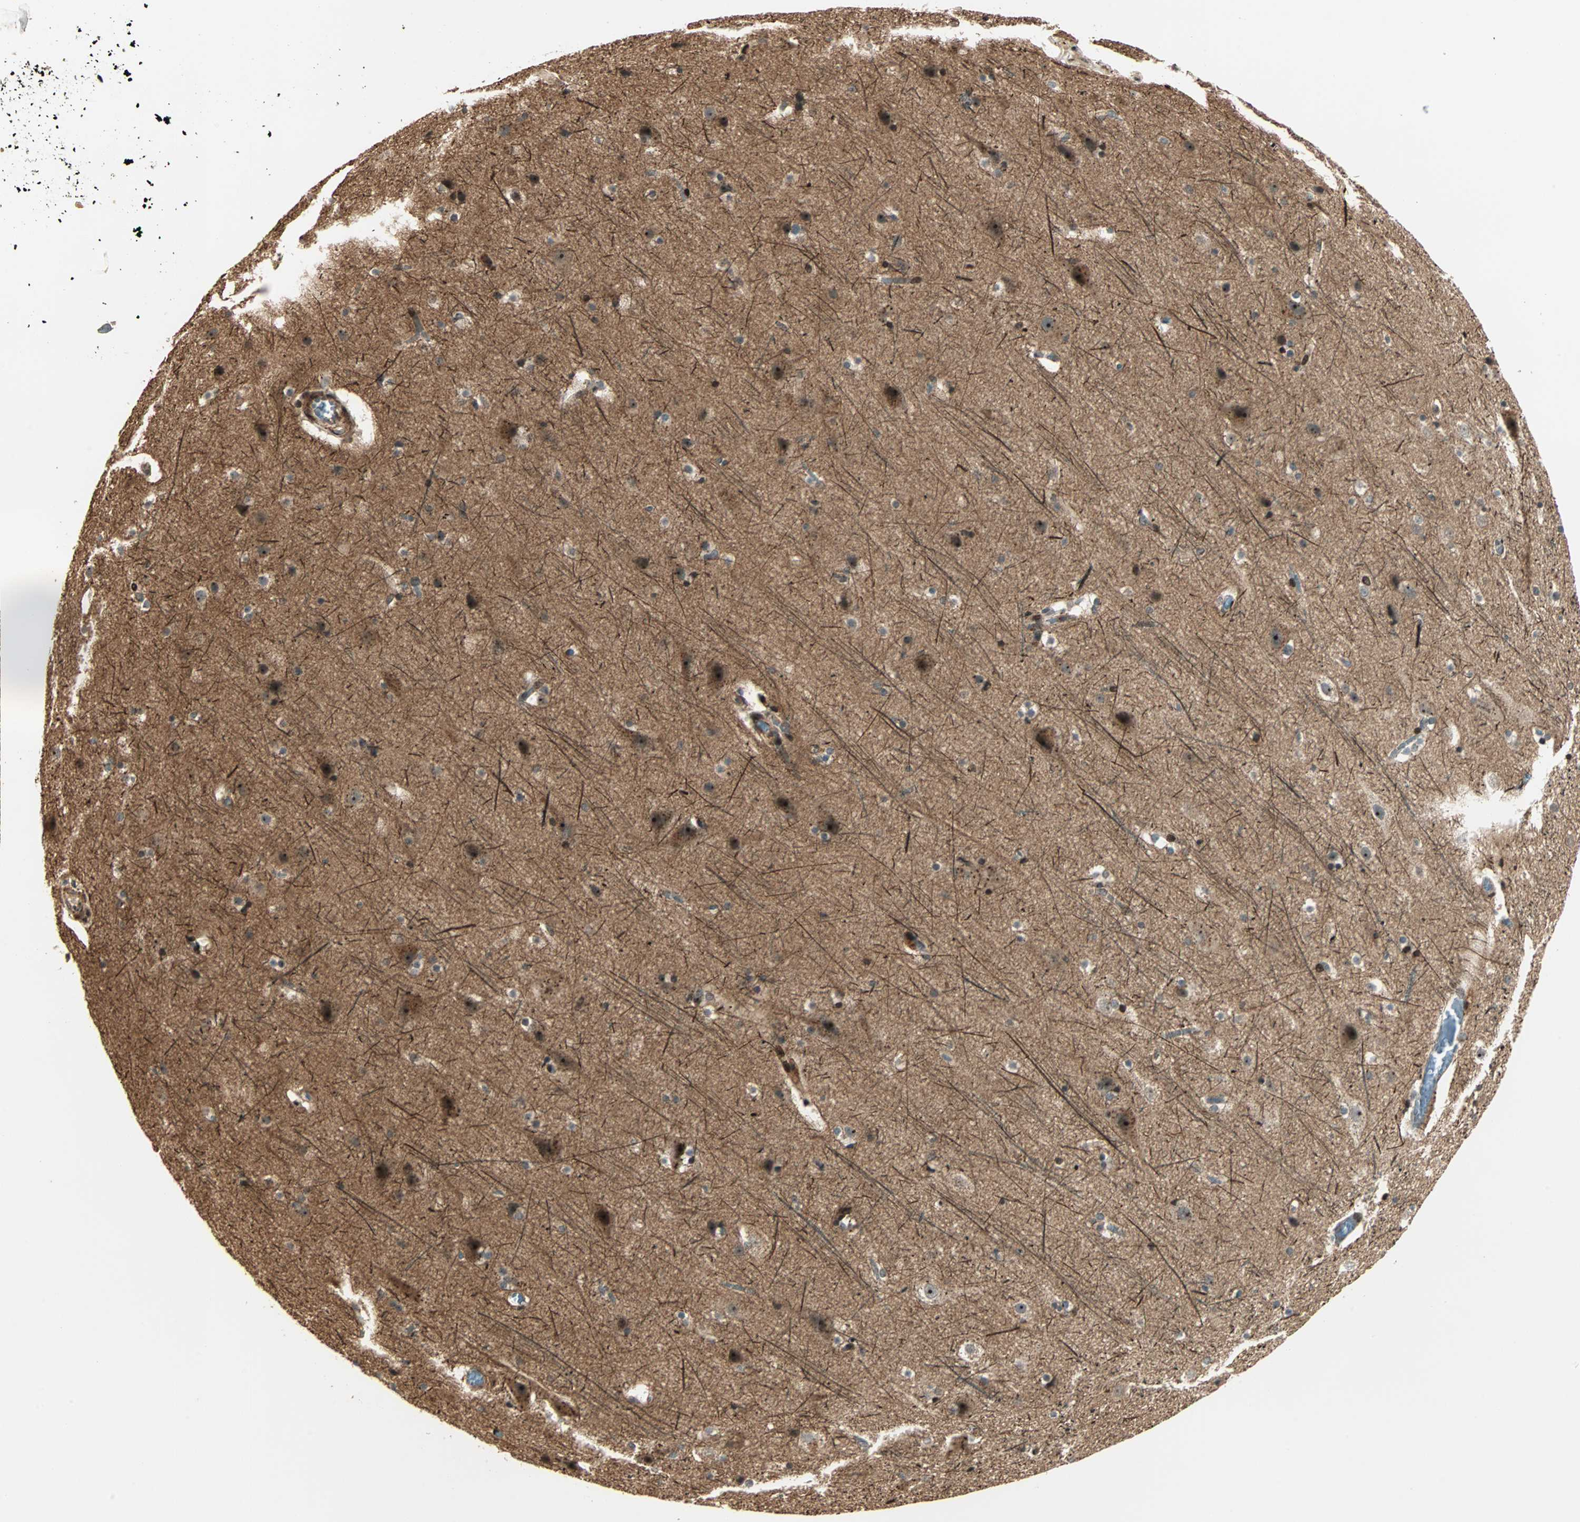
{"staining": {"intensity": "moderate", "quantity": "<25%", "location": "cytoplasmic/membranous,nuclear"}, "tissue": "cerebral cortex", "cell_type": "Endothelial cells", "image_type": "normal", "snomed": [{"axis": "morphology", "description": "Normal tissue, NOS"}, {"axis": "topography", "description": "Cerebral cortex"}], "caption": "Approximately <25% of endothelial cells in benign cerebral cortex show moderate cytoplasmic/membranous,nuclear protein positivity as visualized by brown immunohistochemical staining.", "gene": "ZBED9", "patient": {"sex": "male", "age": 45}}